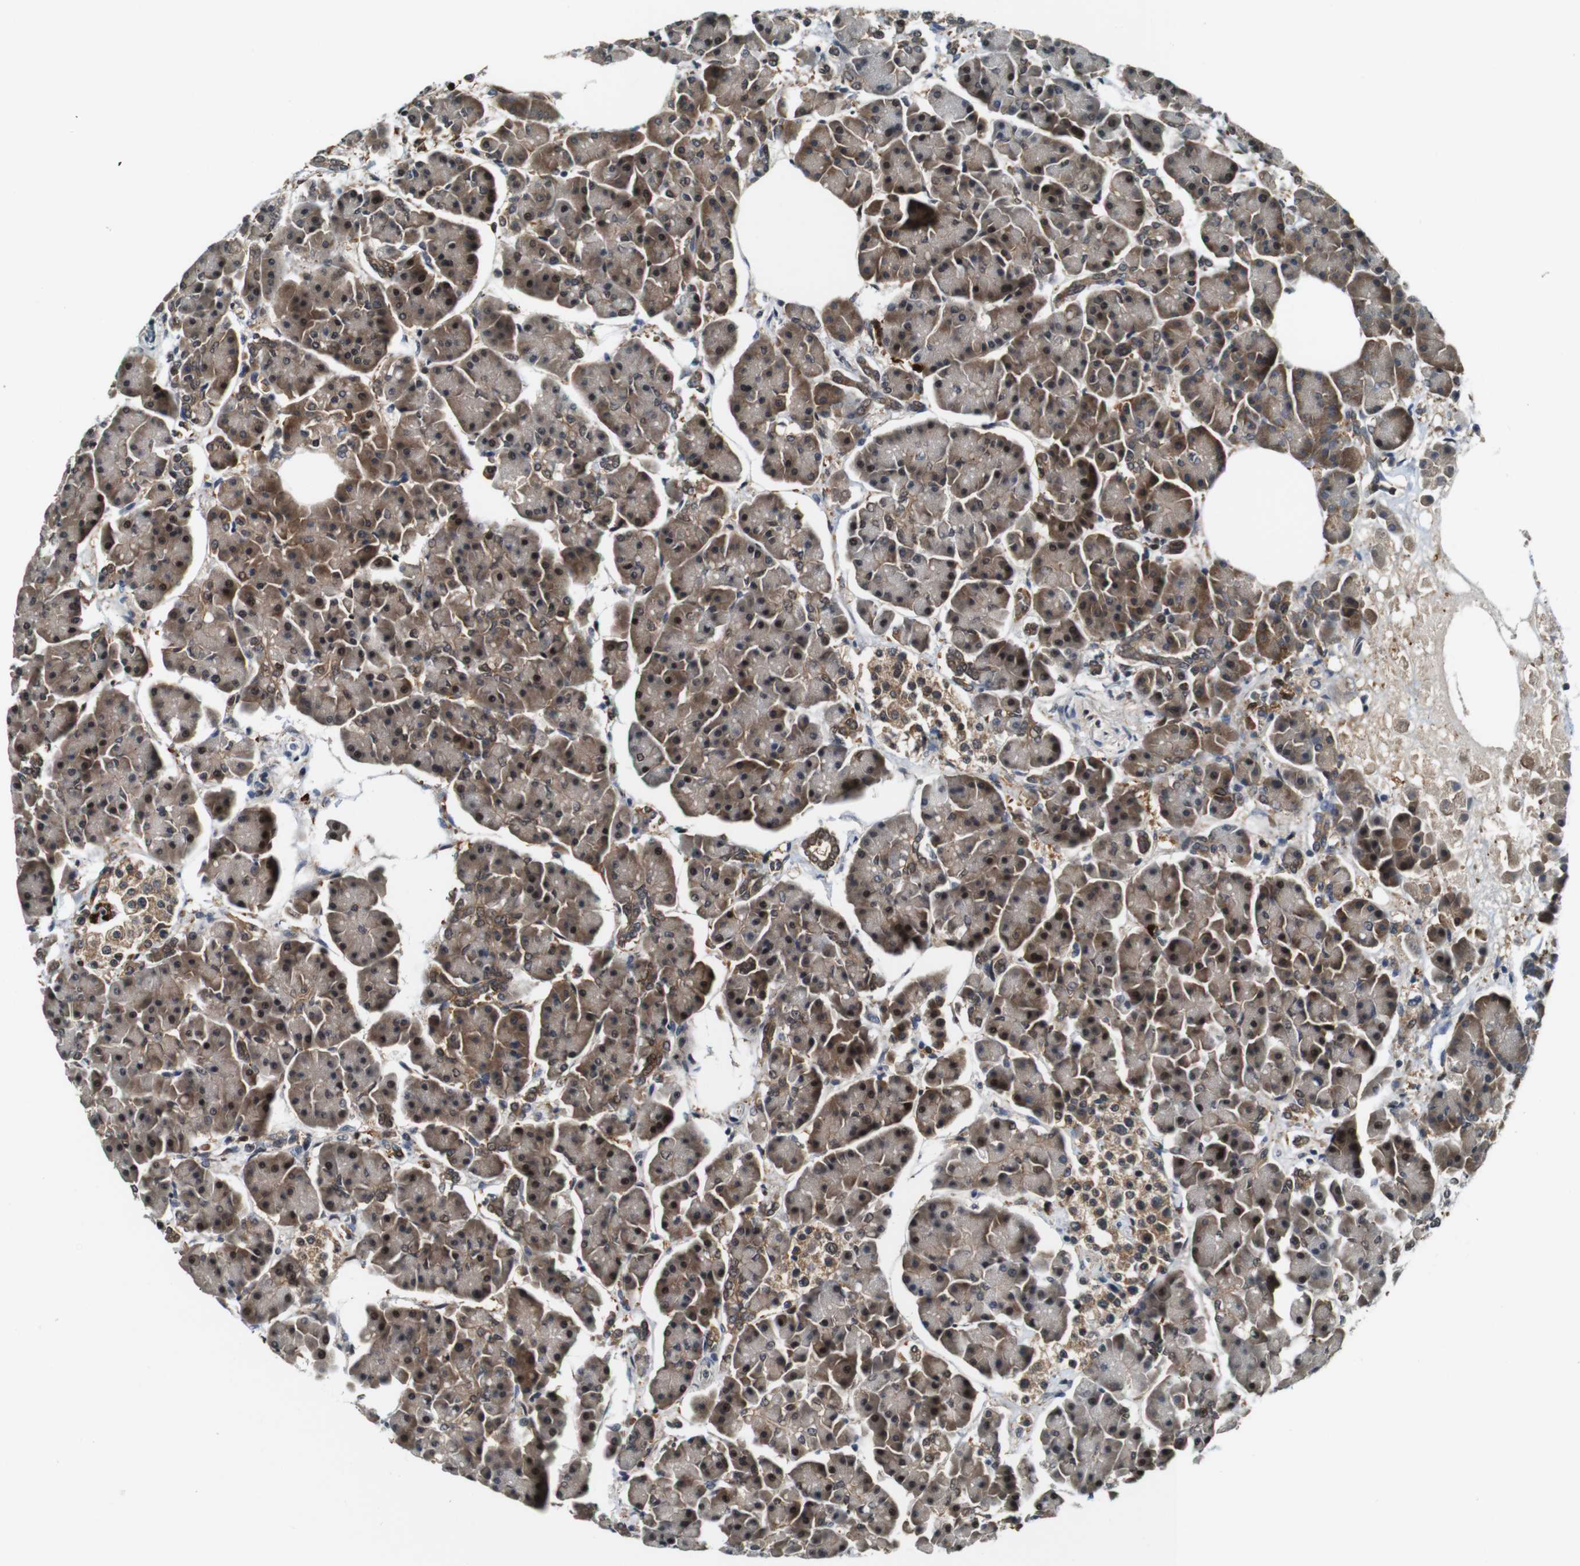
{"staining": {"intensity": "moderate", "quantity": "25%-75%", "location": "cytoplasmic/membranous"}, "tissue": "pancreas", "cell_type": "Exocrine glandular cells", "image_type": "normal", "snomed": [{"axis": "morphology", "description": "Normal tissue, NOS"}, {"axis": "topography", "description": "Pancreas"}], "caption": "Exocrine glandular cells show medium levels of moderate cytoplasmic/membranous staining in approximately 25%-75% of cells in unremarkable pancreas. Immunohistochemistry (ihc) stains the protein in brown and the nuclei are stained blue.", "gene": "LXN", "patient": {"sex": "female", "age": 70}}